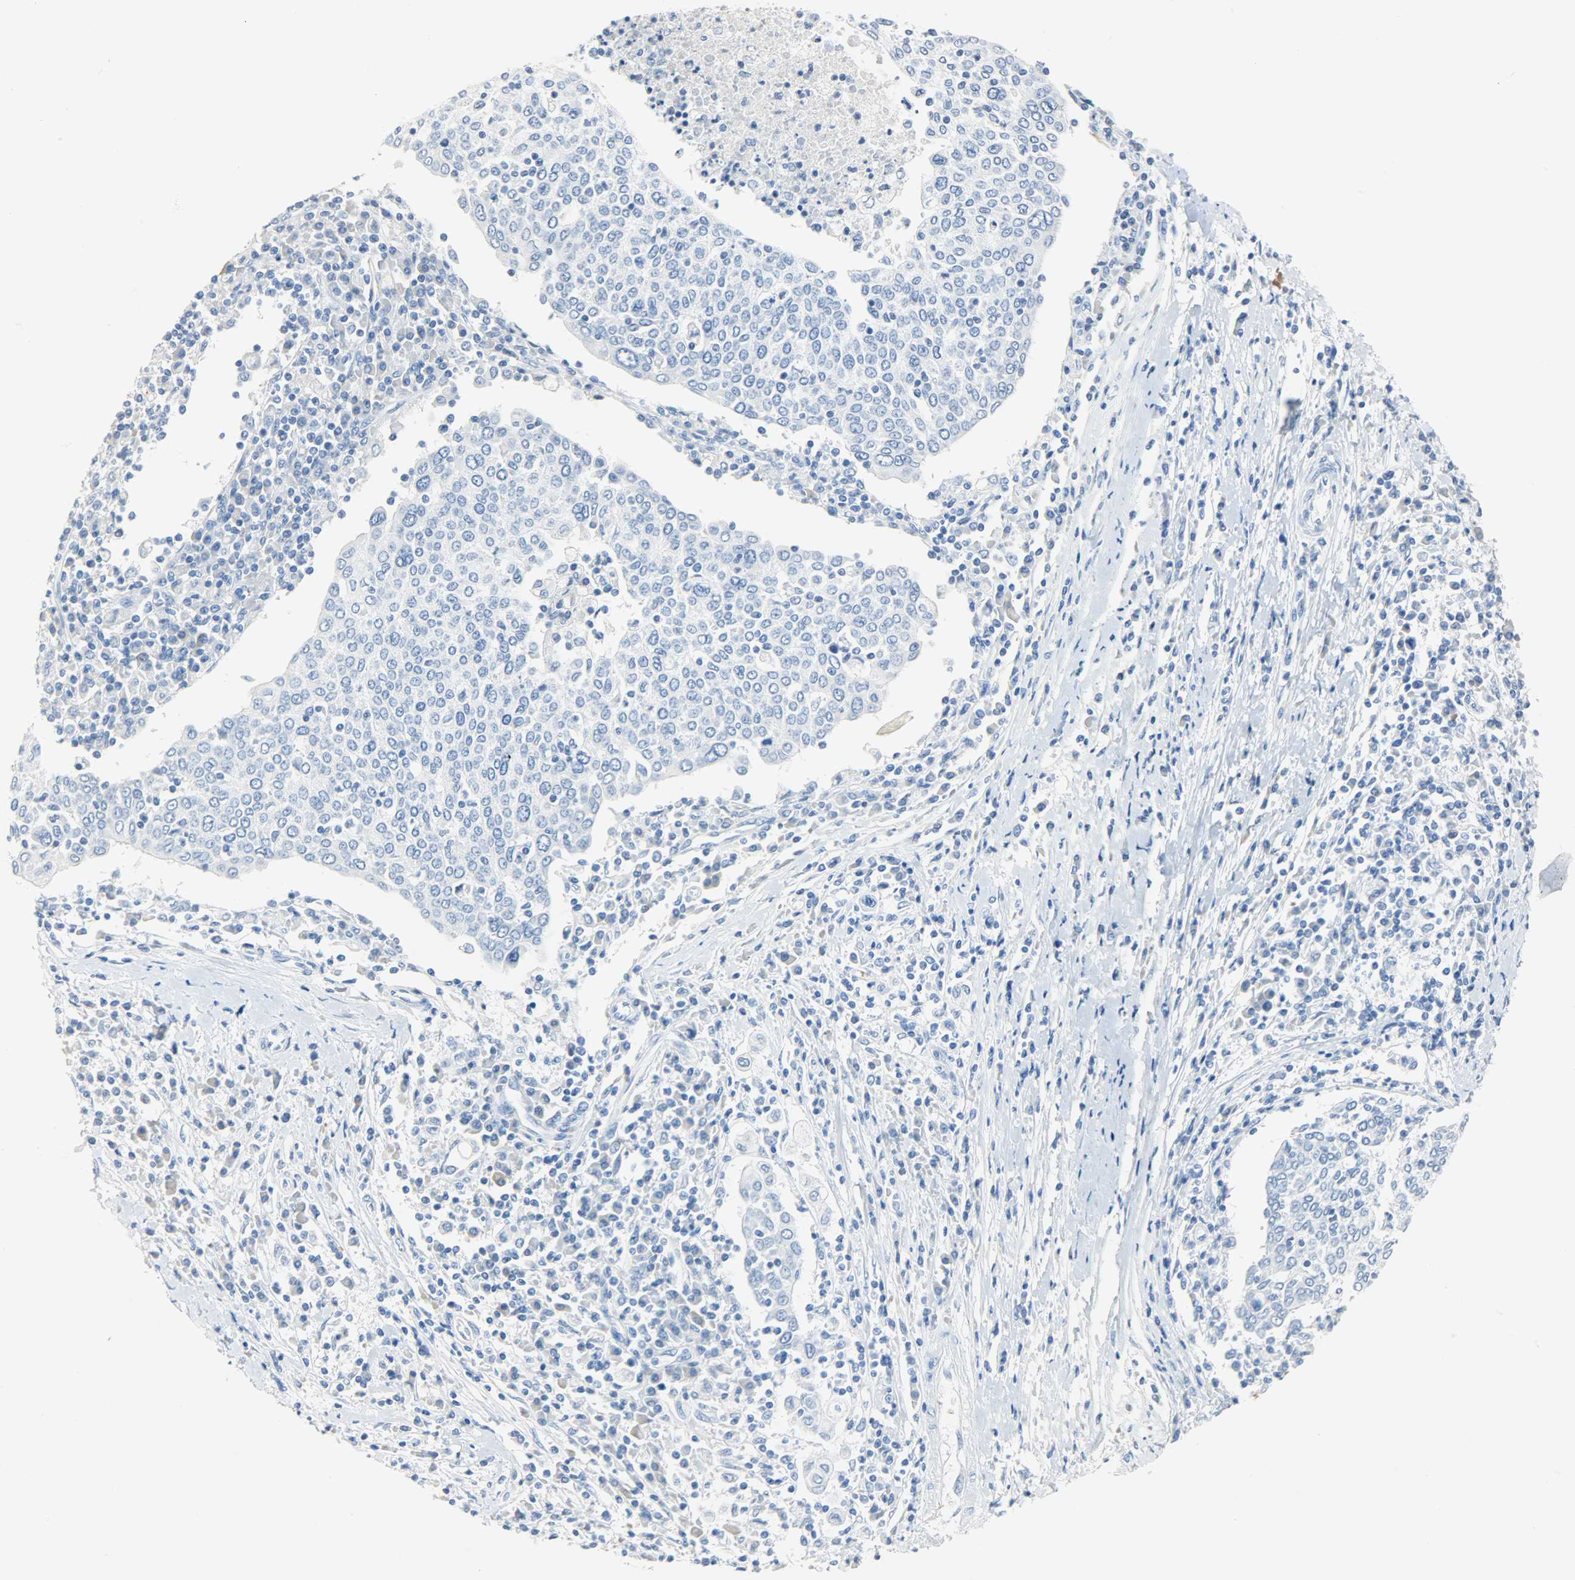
{"staining": {"intensity": "negative", "quantity": "none", "location": "none"}, "tissue": "cervical cancer", "cell_type": "Tumor cells", "image_type": "cancer", "snomed": [{"axis": "morphology", "description": "Squamous cell carcinoma, NOS"}, {"axis": "topography", "description": "Cervix"}], "caption": "Protein analysis of squamous cell carcinoma (cervical) demonstrates no significant staining in tumor cells.", "gene": "CA3", "patient": {"sex": "female", "age": 40}}